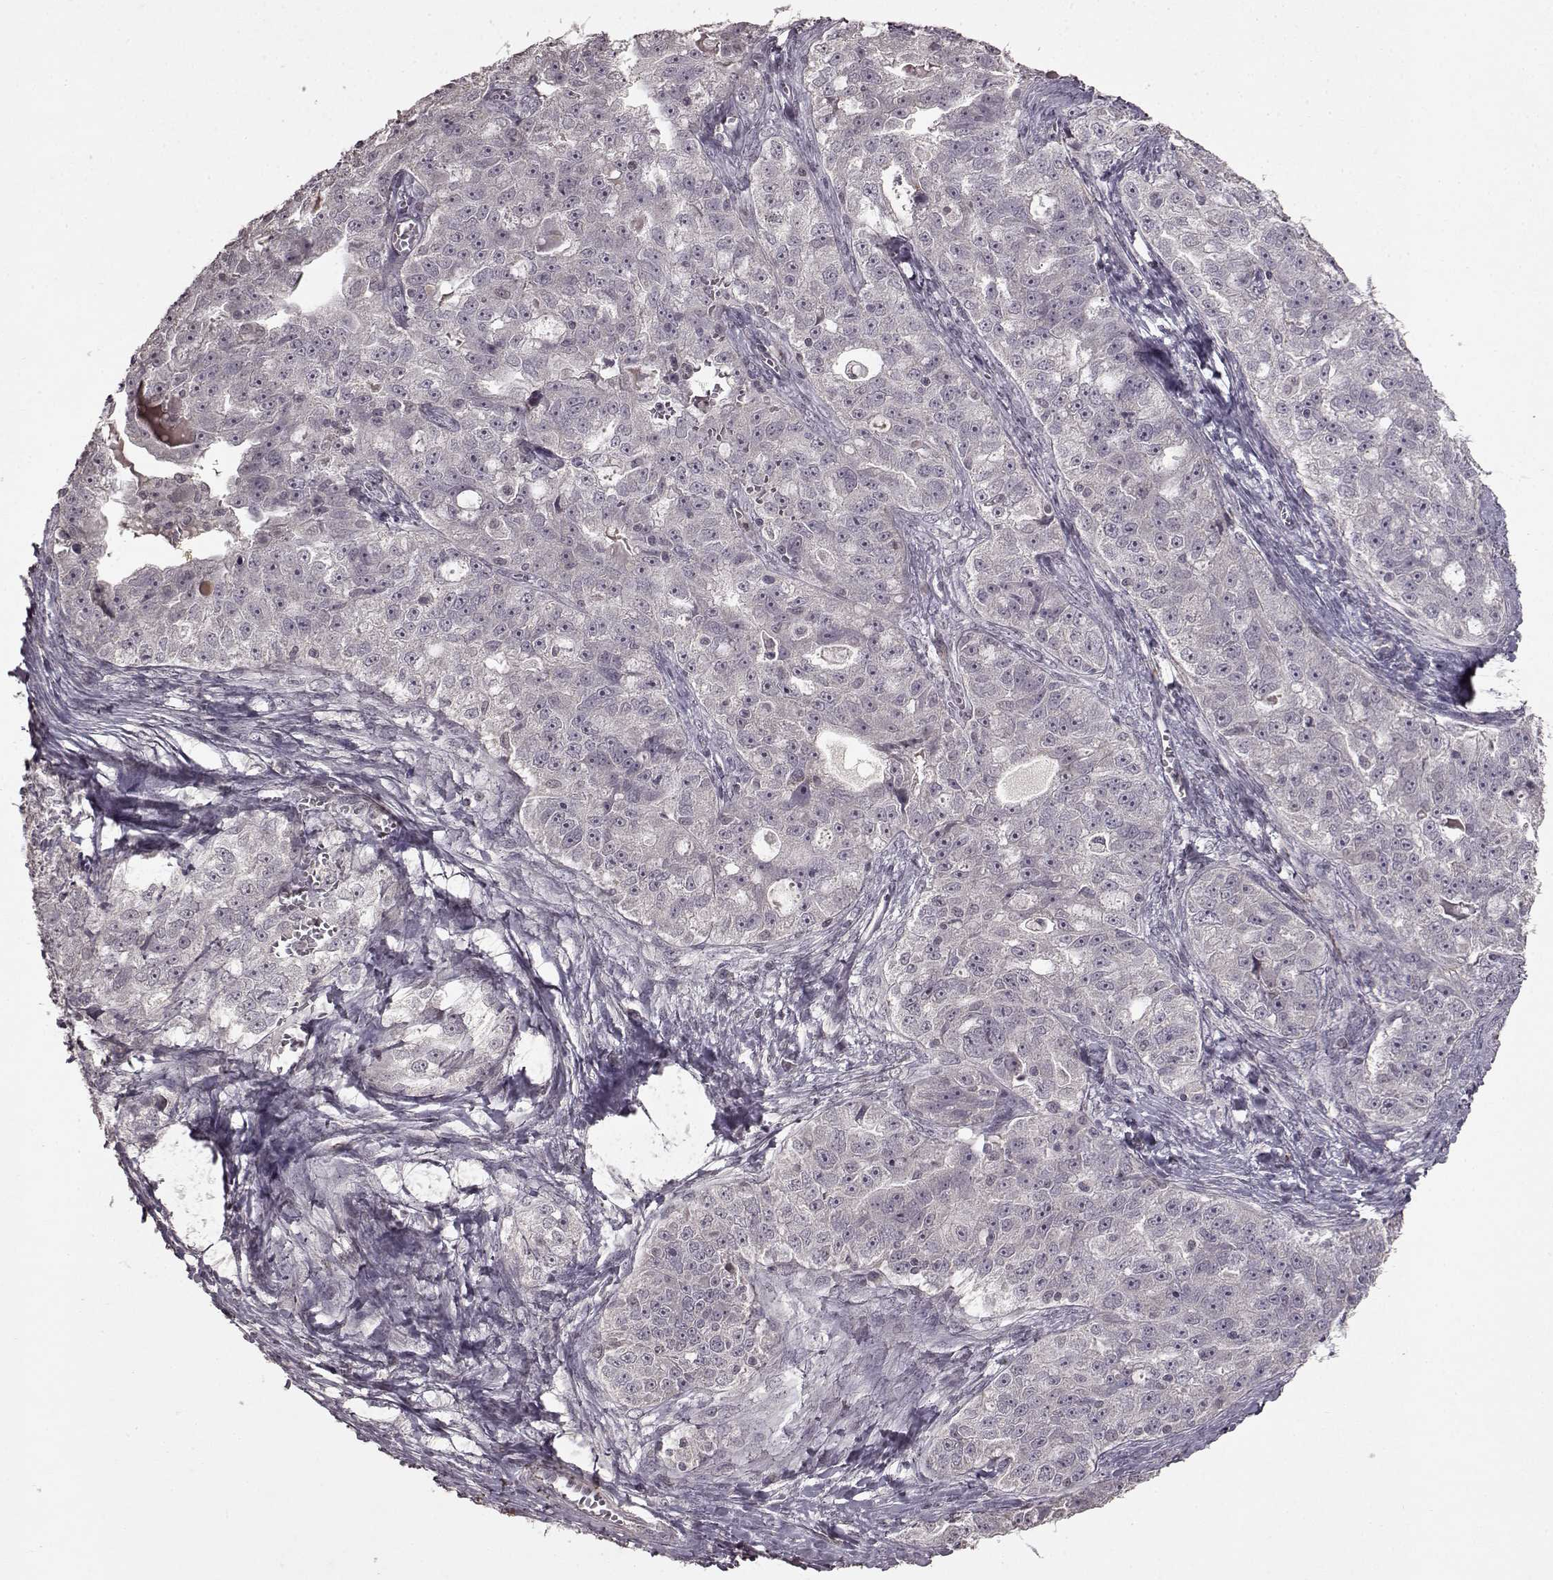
{"staining": {"intensity": "negative", "quantity": "none", "location": "none"}, "tissue": "ovarian cancer", "cell_type": "Tumor cells", "image_type": "cancer", "snomed": [{"axis": "morphology", "description": "Cystadenocarcinoma, serous, NOS"}, {"axis": "topography", "description": "Ovary"}], "caption": "Tumor cells show no significant positivity in serous cystadenocarcinoma (ovarian).", "gene": "LHB", "patient": {"sex": "female", "age": 51}}